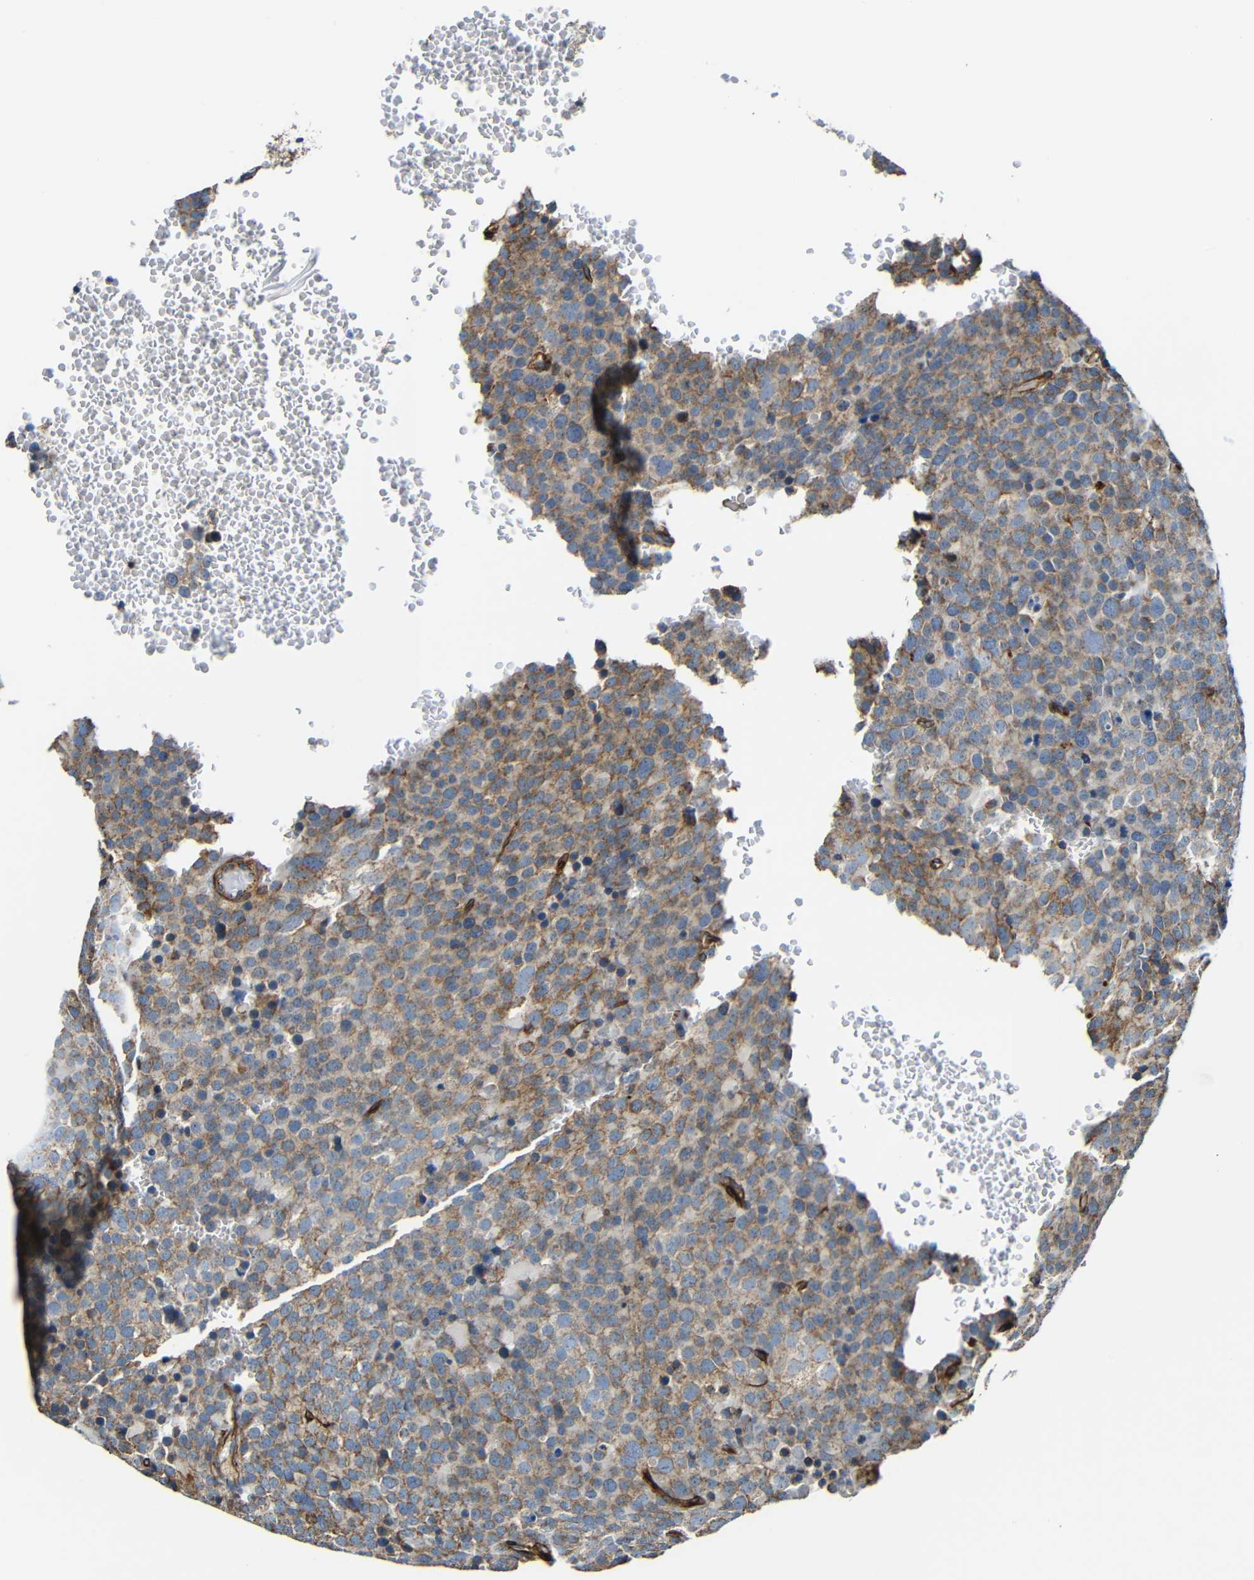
{"staining": {"intensity": "weak", "quantity": ">75%", "location": "cytoplasmic/membranous"}, "tissue": "testis cancer", "cell_type": "Tumor cells", "image_type": "cancer", "snomed": [{"axis": "morphology", "description": "Seminoma, NOS"}, {"axis": "topography", "description": "Testis"}], "caption": "Tumor cells demonstrate low levels of weak cytoplasmic/membranous expression in about >75% of cells in human seminoma (testis).", "gene": "IGSF10", "patient": {"sex": "male", "age": 71}}